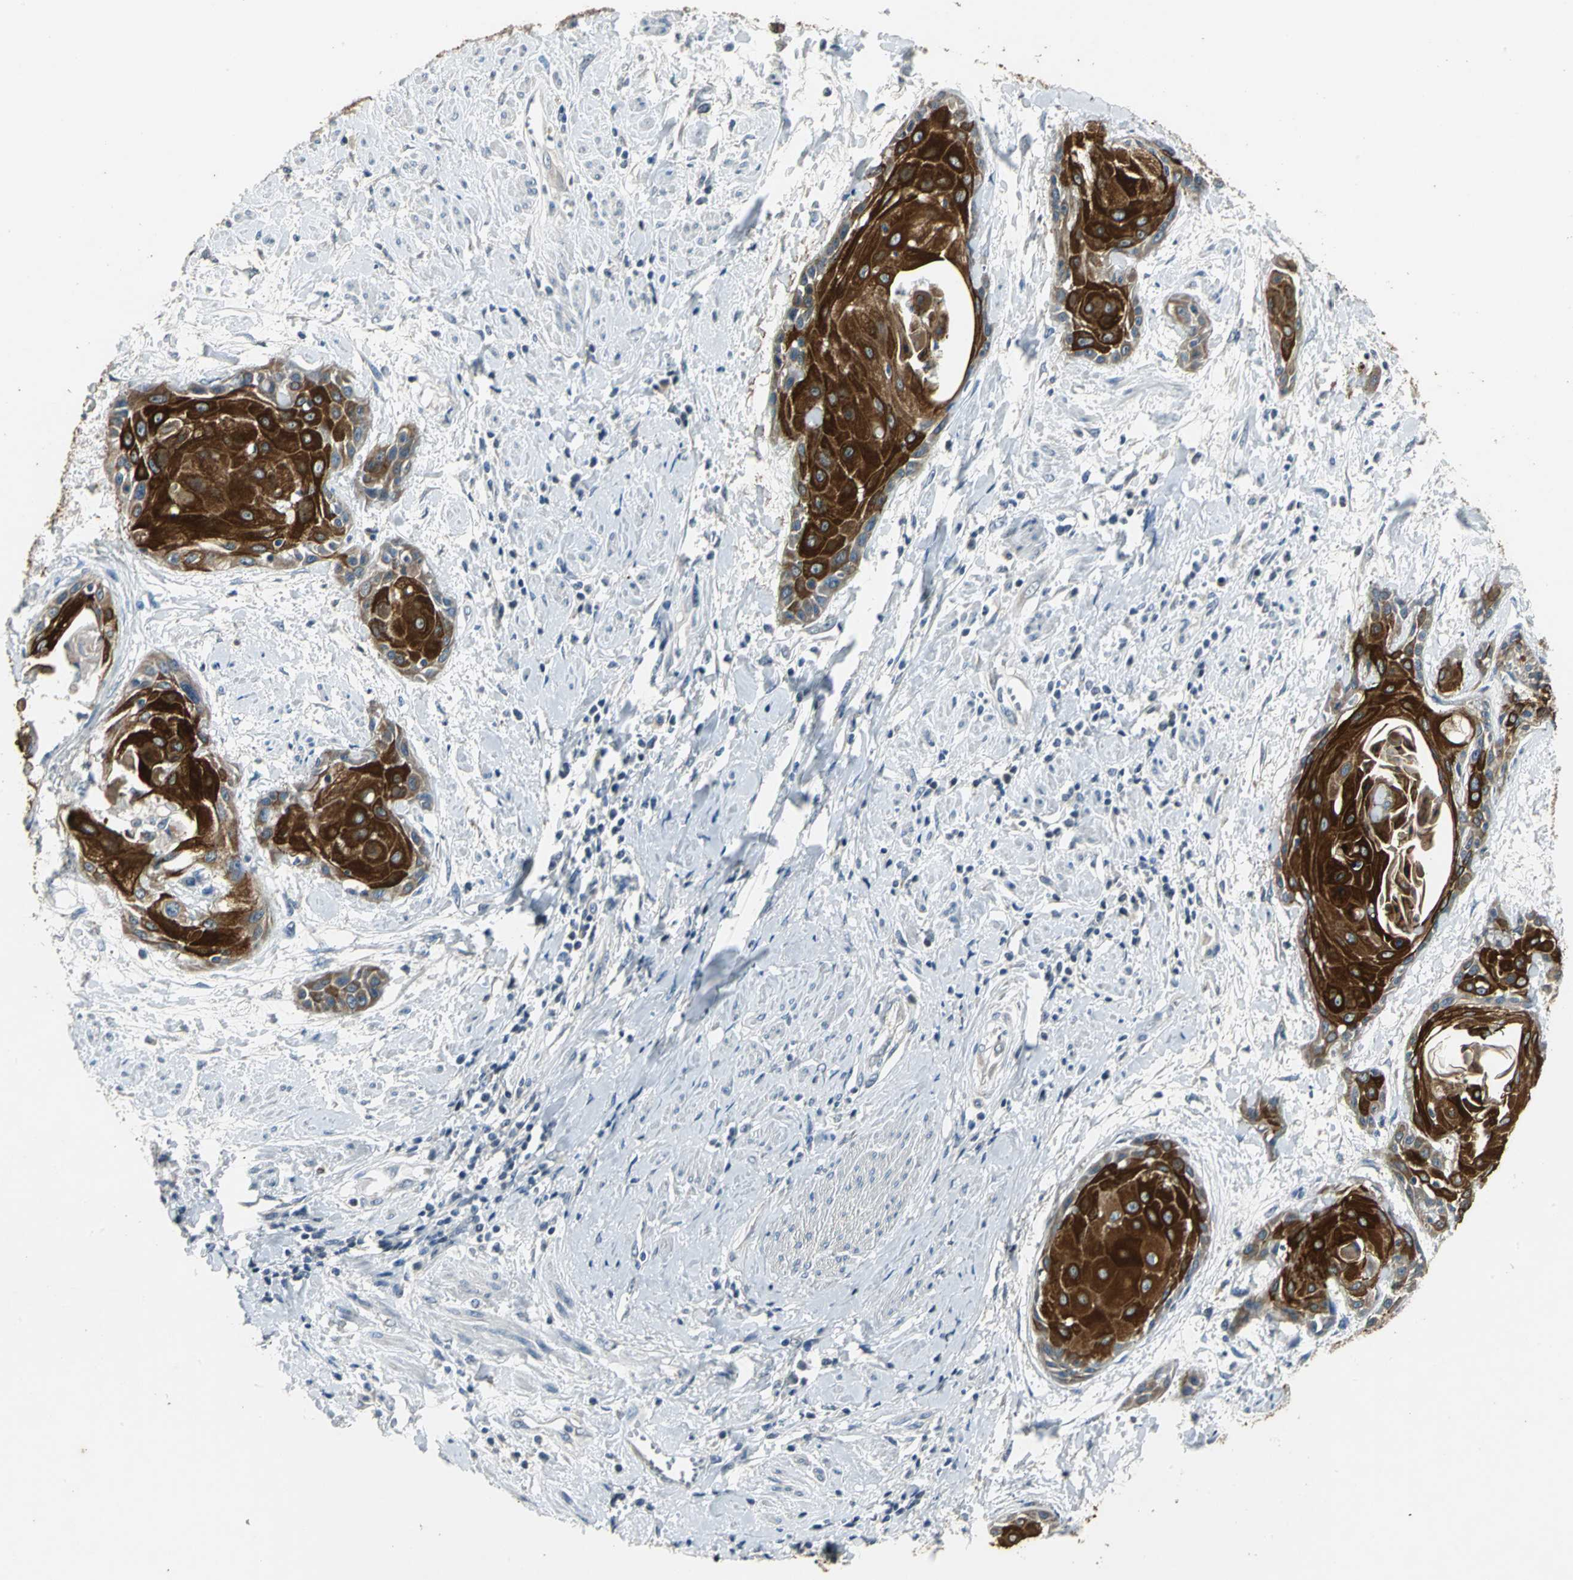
{"staining": {"intensity": "strong", "quantity": ">75%", "location": "cytoplasmic/membranous"}, "tissue": "cervical cancer", "cell_type": "Tumor cells", "image_type": "cancer", "snomed": [{"axis": "morphology", "description": "Squamous cell carcinoma, NOS"}, {"axis": "topography", "description": "Cervix"}], "caption": "Protein expression analysis of human cervical cancer reveals strong cytoplasmic/membranous staining in about >75% of tumor cells. The staining was performed using DAB (3,3'-diaminobenzidine) to visualize the protein expression in brown, while the nuclei were stained in blue with hematoxylin (Magnification: 20x).", "gene": "JADE3", "patient": {"sex": "female", "age": 57}}